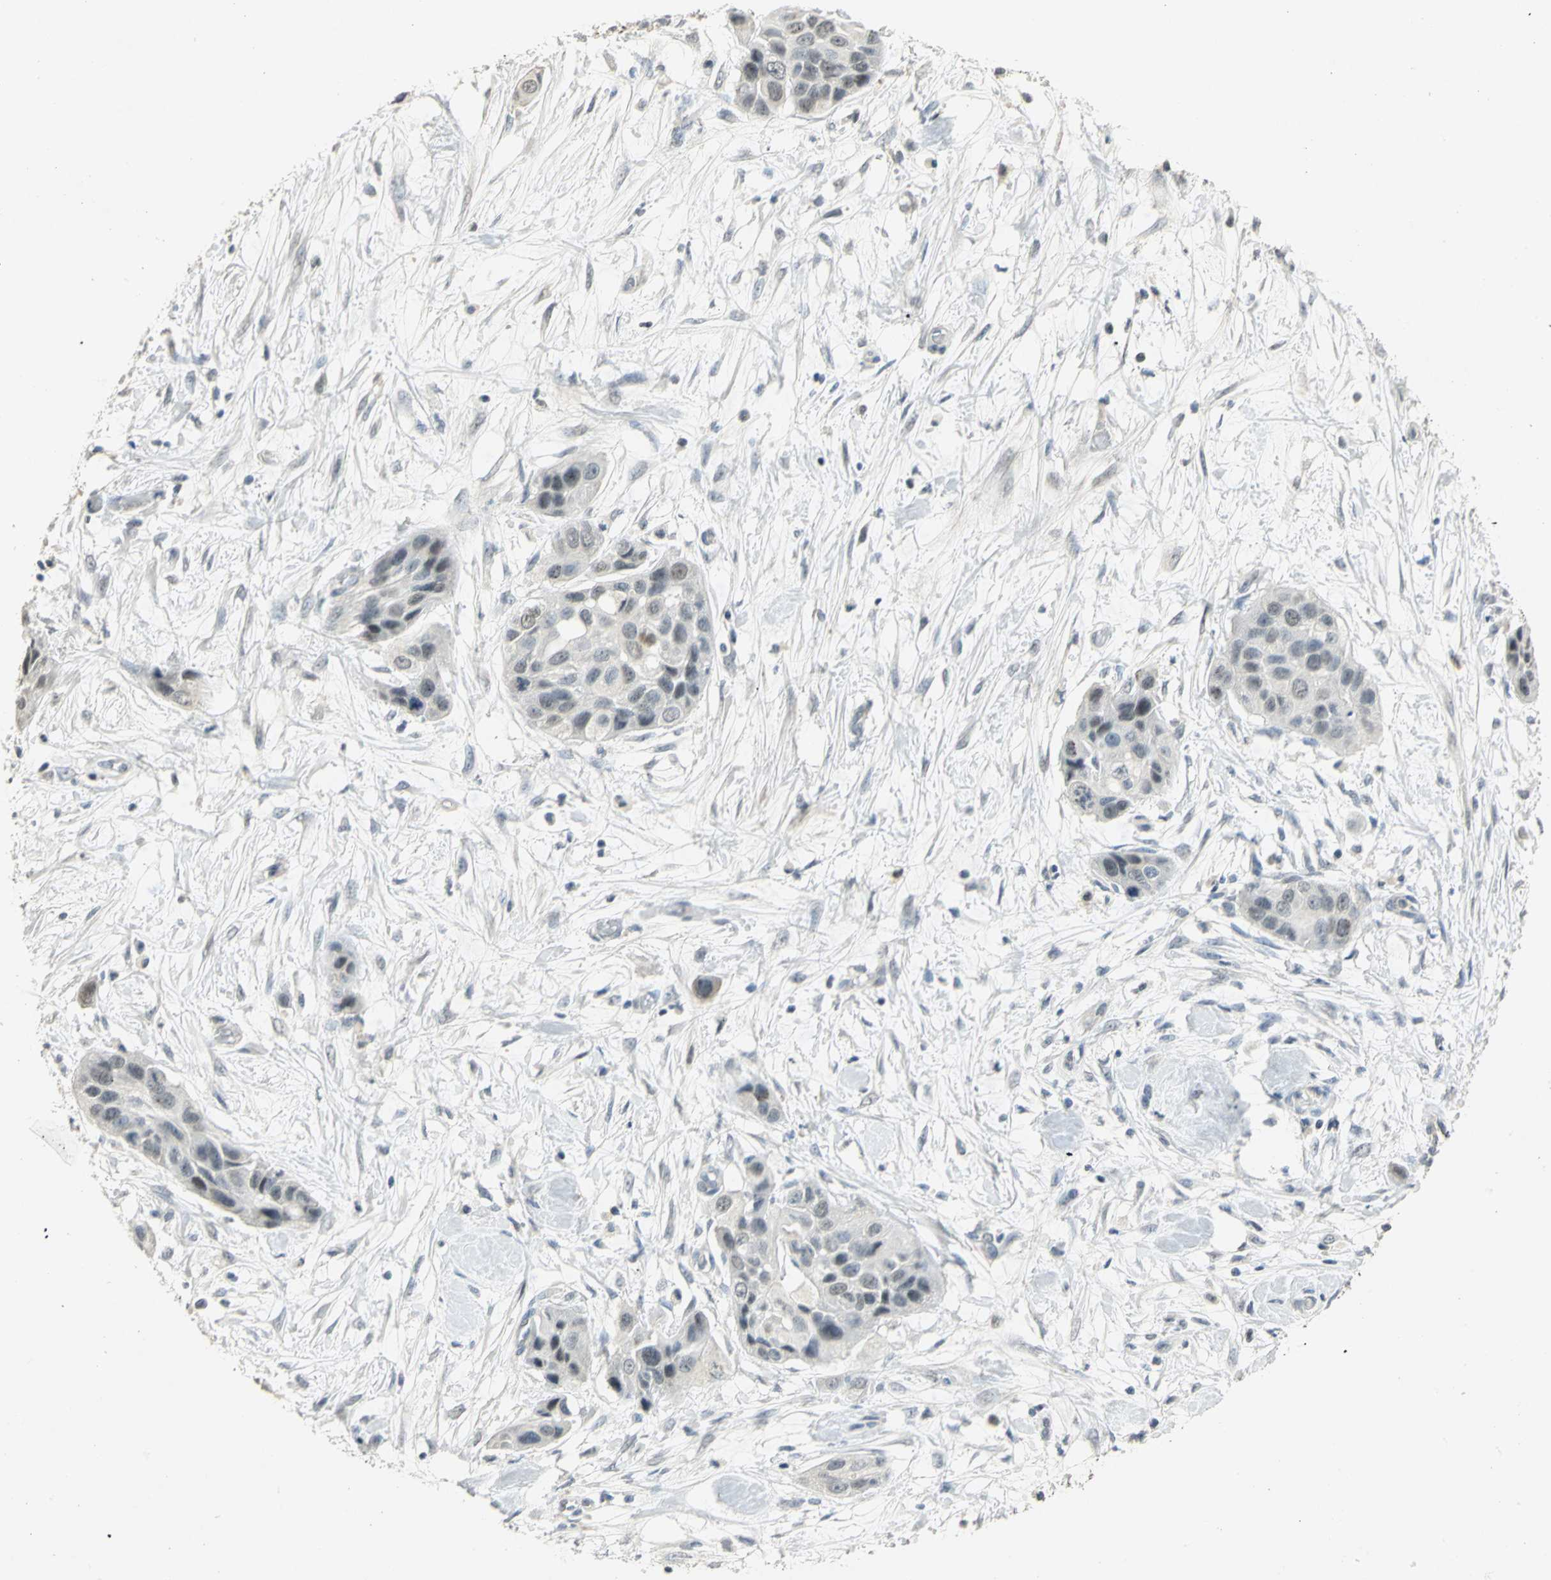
{"staining": {"intensity": "moderate", "quantity": "25%-75%", "location": "nuclear"}, "tissue": "pancreatic cancer", "cell_type": "Tumor cells", "image_type": "cancer", "snomed": [{"axis": "morphology", "description": "Adenocarcinoma, NOS"}, {"axis": "topography", "description": "Pancreas"}], "caption": "Immunohistochemistry (DAB) staining of human pancreatic cancer shows moderate nuclear protein positivity in approximately 25%-75% of tumor cells.", "gene": "DNAJB6", "patient": {"sex": "female", "age": 60}}